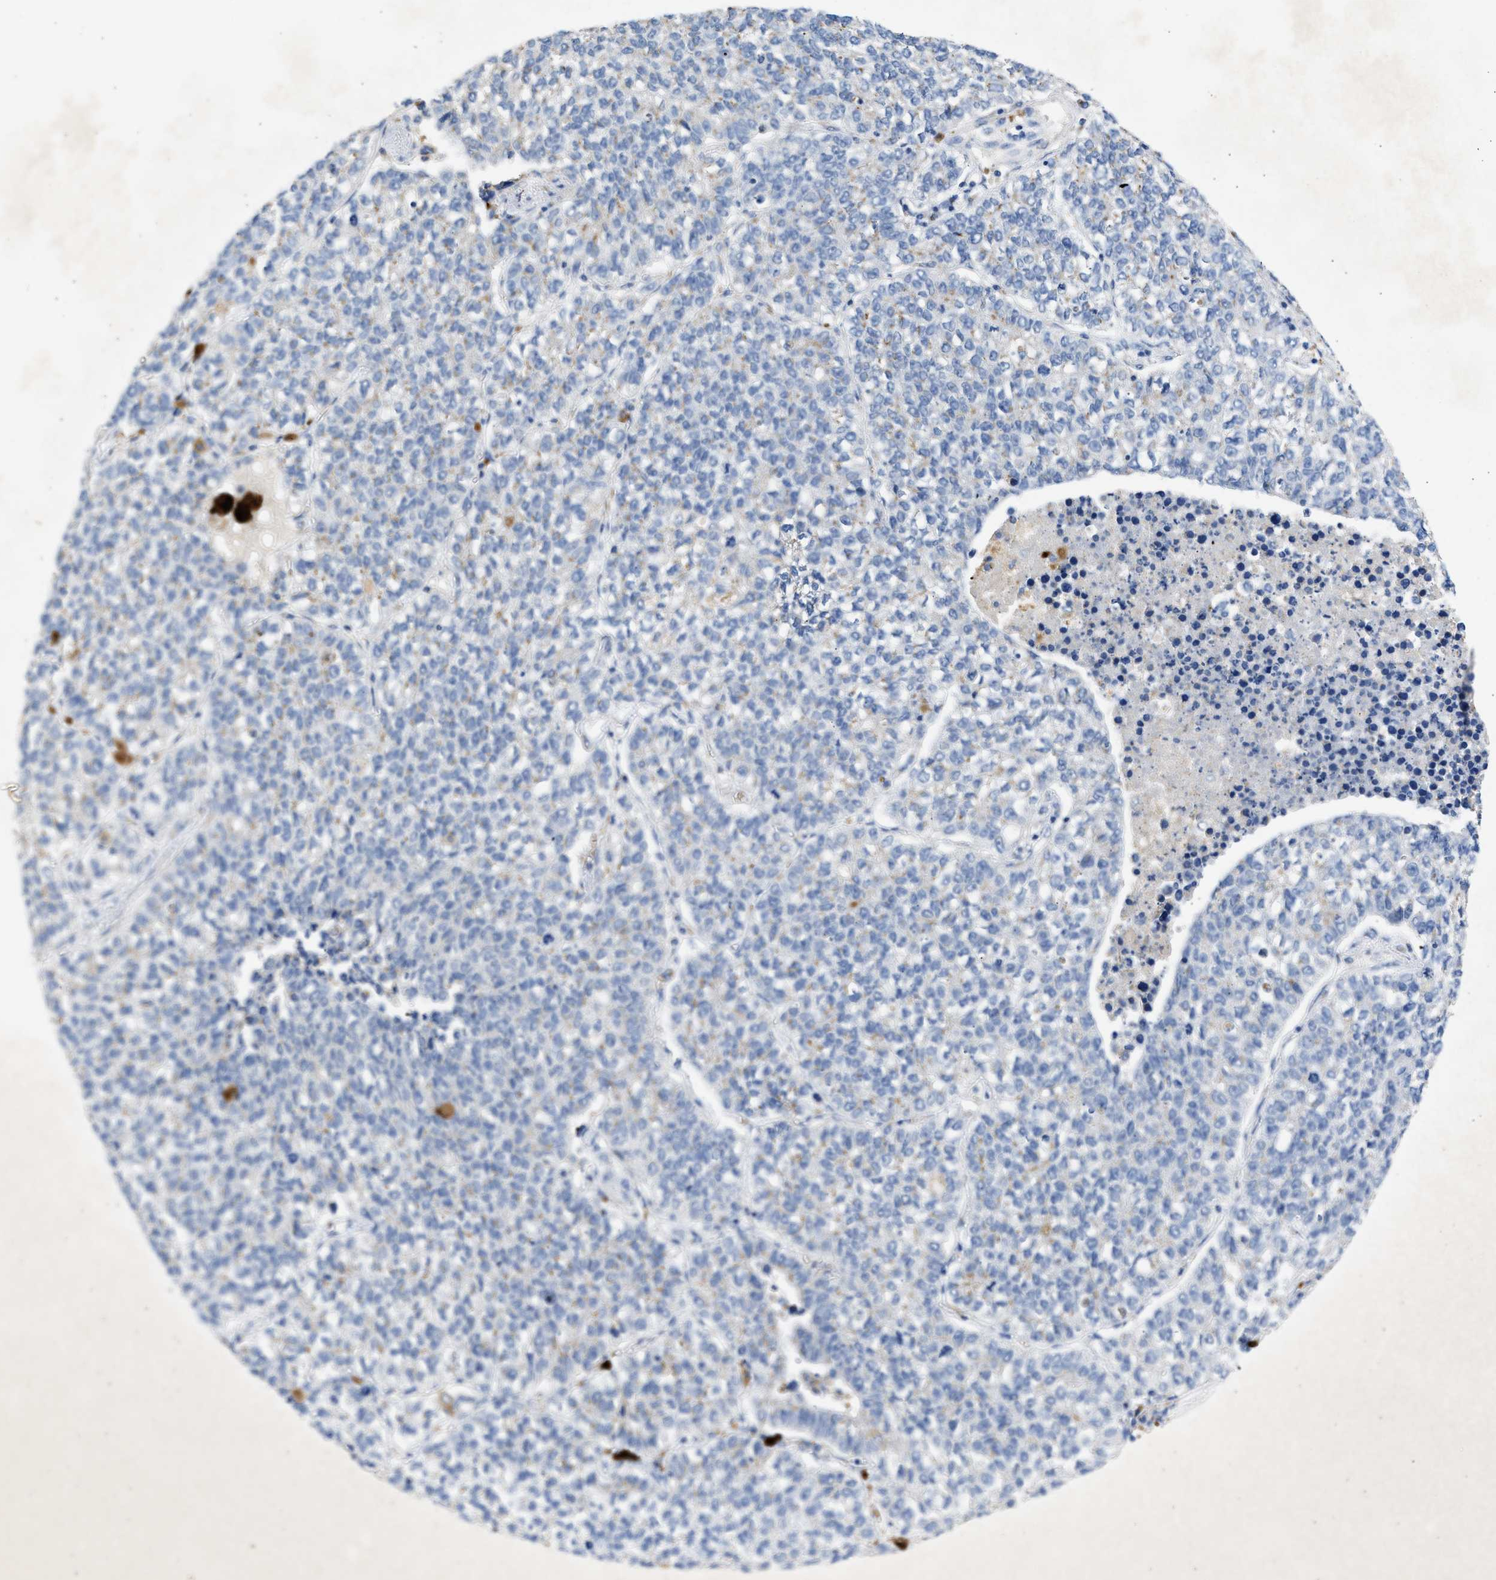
{"staining": {"intensity": "negative", "quantity": "none", "location": "none"}, "tissue": "lung cancer", "cell_type": "Tumor cells", "image_type": "cancer", "snomed": [{"axis": "morphology", "description": "Adenocarcinoma, NOS"}, {"axis": "topography", "description": "Lung"}], "caption": "Immunohistochemical staining of lung cancer (adenocarcinoma) displays no significant positivity in tumor cells.", "gene": "IPO8", "patient": {"sex": "male", "age": 49}}